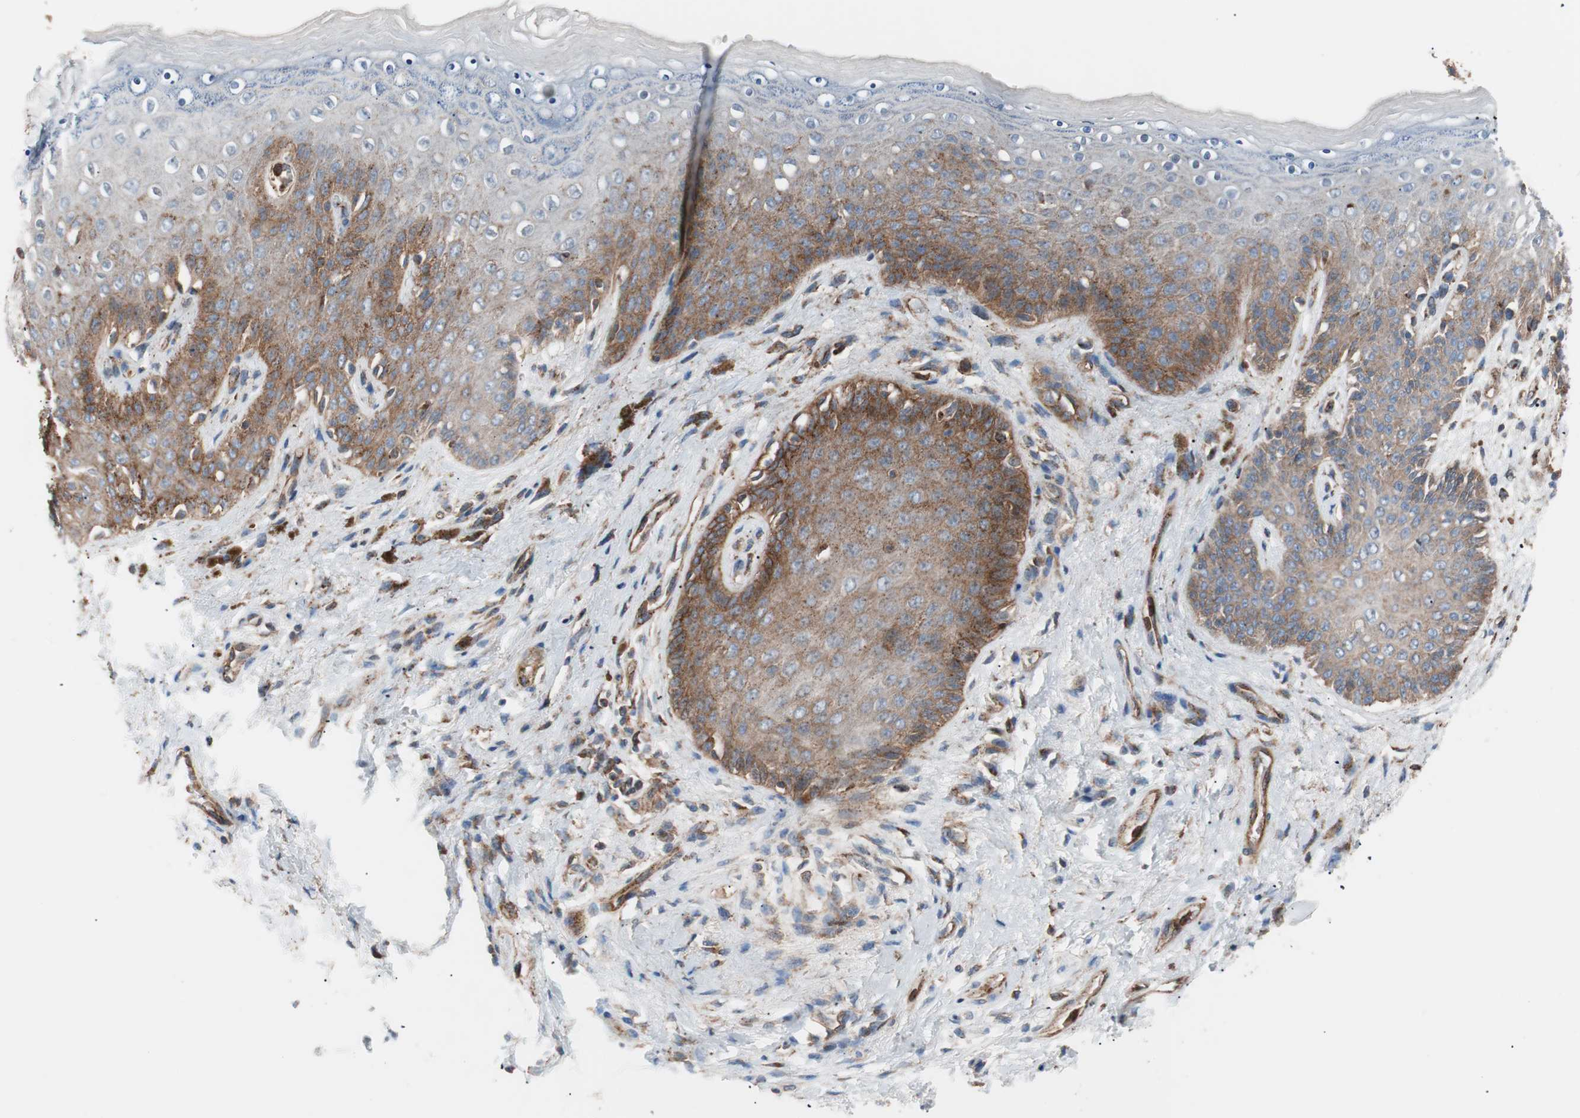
{"staining": {"intensity": "moderate", "quantity": "25%-75%", "location": "cytoplasmic/membranous"}, "tissue": "skin", "cell_type": "Epidermal cells", "image_type": "normal", "snomed": [{"axis": "morphology", "description": "Normal tissue, NOS"}, {"axis": "topography", "description": "Anal"}], "caption": "Immunohistochemistry (IHC) photomicrograph of unremarkable skin: human skin stained using IHC reveals medium levels of moderate protein expression localized specifically in the cytoplasmic/membranous of epidermal cells, appearing as a cytoplasmic/membranous brown color.", "gene": "FLOT2", "patient": {"sex": "female", "age": 46}}